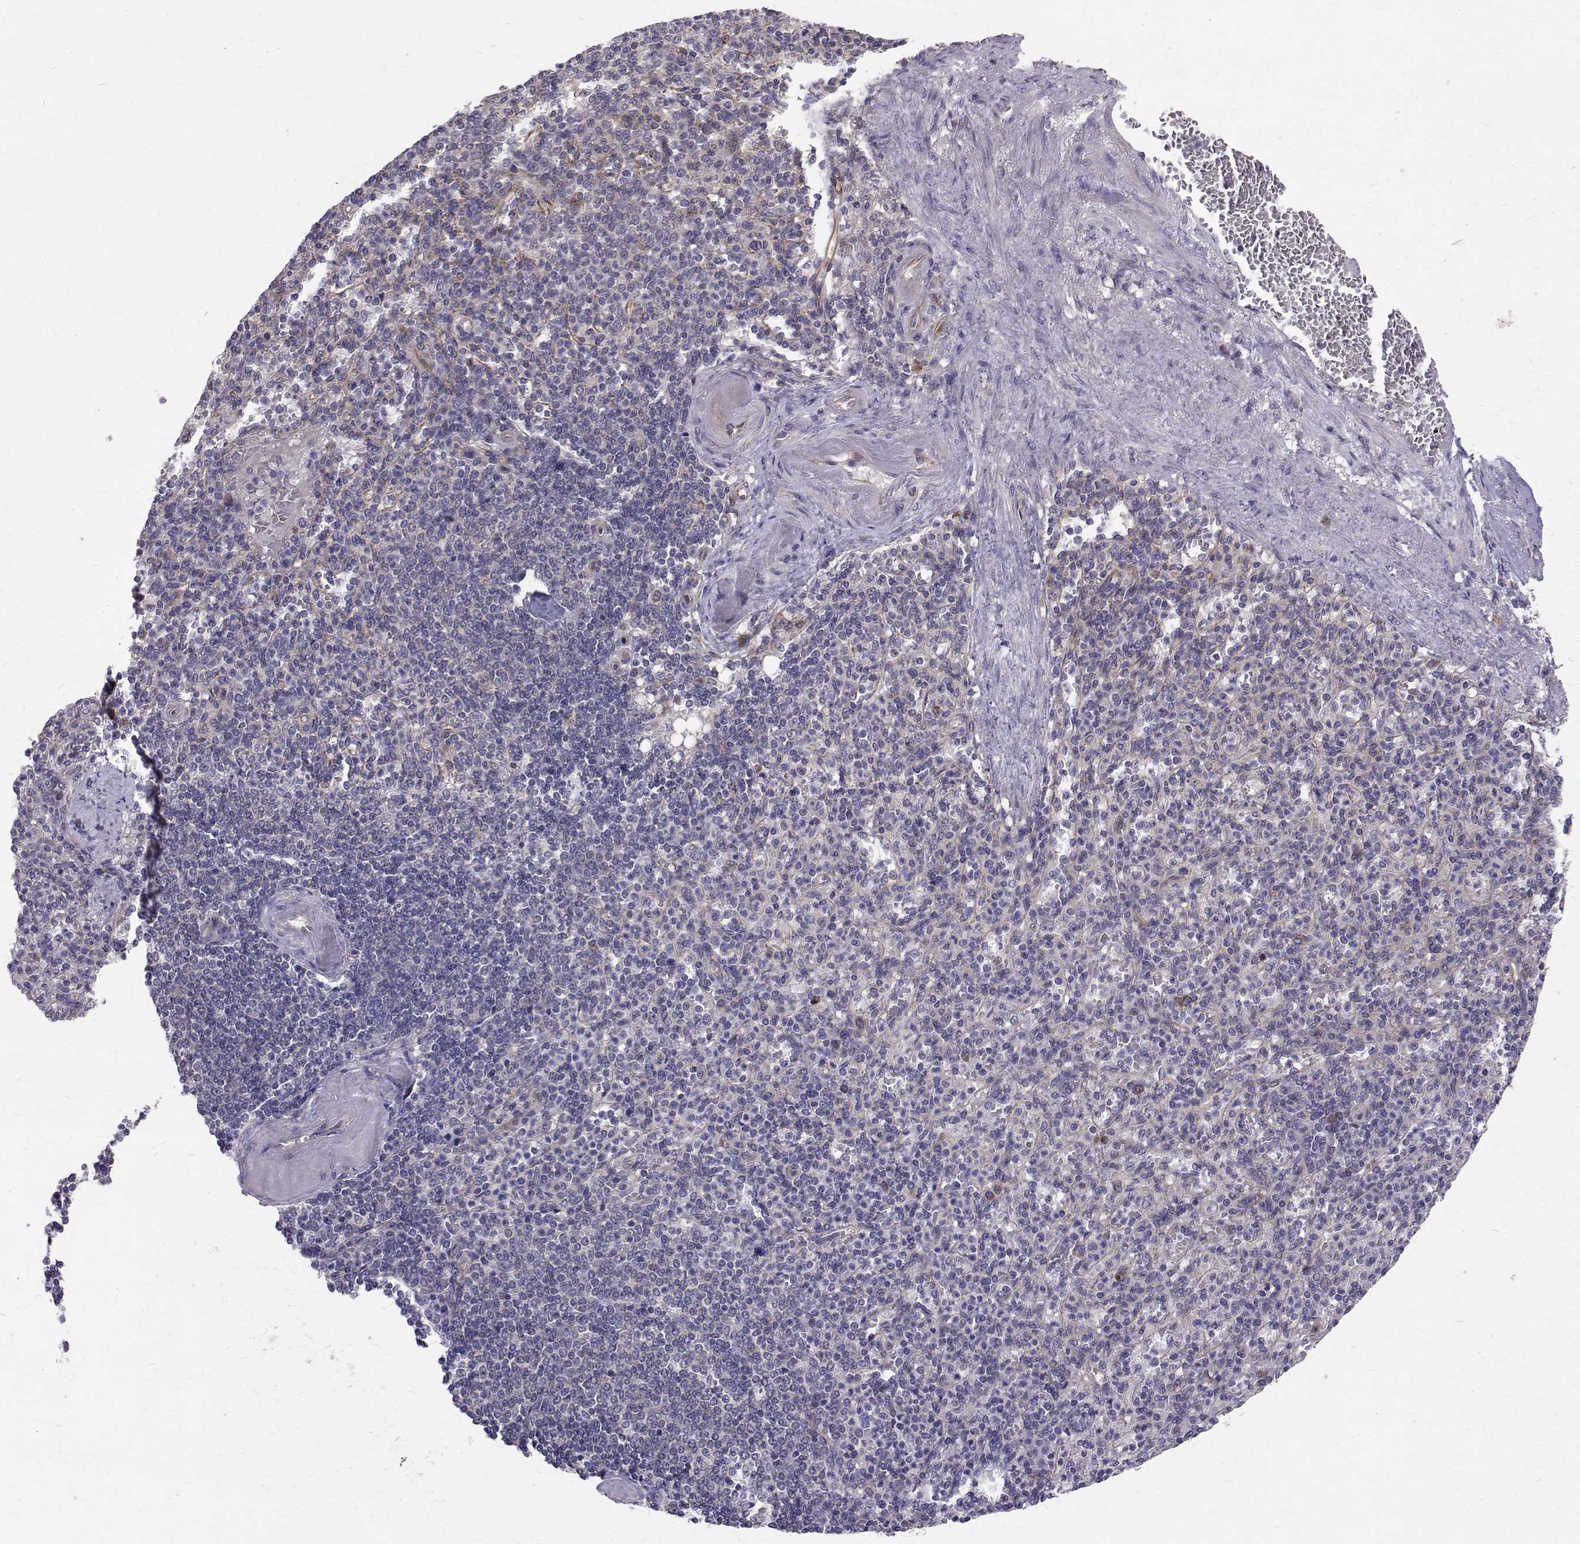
{"staining": {"intensity": "negative", "quantity": "none", "location": "none"}, "tissue": "spleen", "cell_type": "Cells in red pulp", "image_type": "normal", "snomed": [{"axis": "morphology", "description": "Normal tissue, NOS"}, {"axis": "topography", "description": "Spleen"}], "caption": "Immunohistochemistry of benign human spleen displays no staining in cells in red pulp.", "gene": "ARFGAP1", "patient": {"sex": "female", "age": 74}}